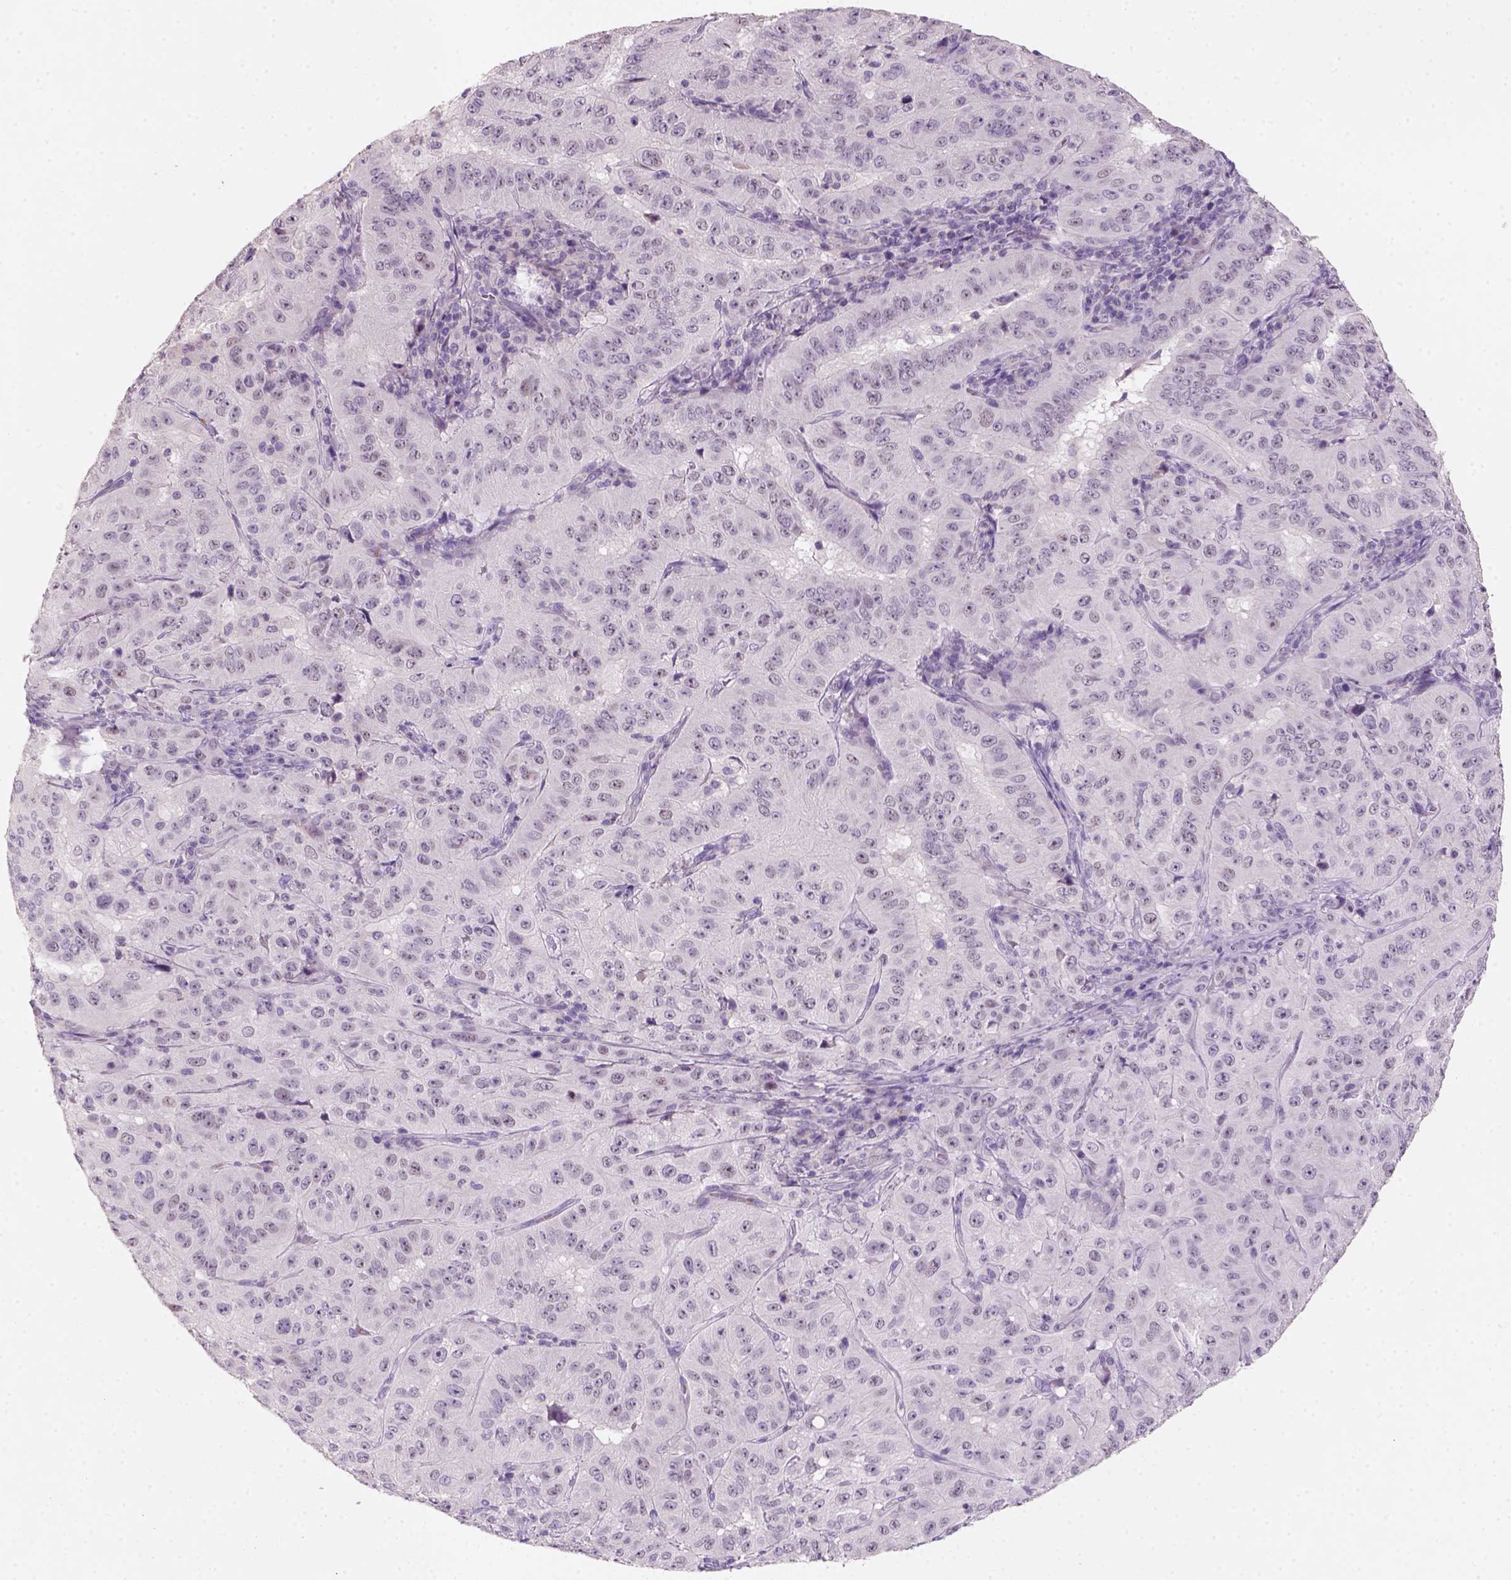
{"staining": {"intensity": "negative", "quantity": "none", "location": "none"}, "tissue": "pancreatic cancer", "cell_type": "Tumor cells", "image_type": "cancer", "snomed": [{"axis": "morphology", "description": "Adenocarcinoma, NOS"}, {"axis": "topography", "description": "Pancreas"}], "caption": "This is a histopathology image of immunohistochemistry staining of pancreatic cancer (adenocarcinoma), which shows no positivity in tumor cells.", "gene": "ZMAT4", "patient": {"sex": "male", "age": 63}}